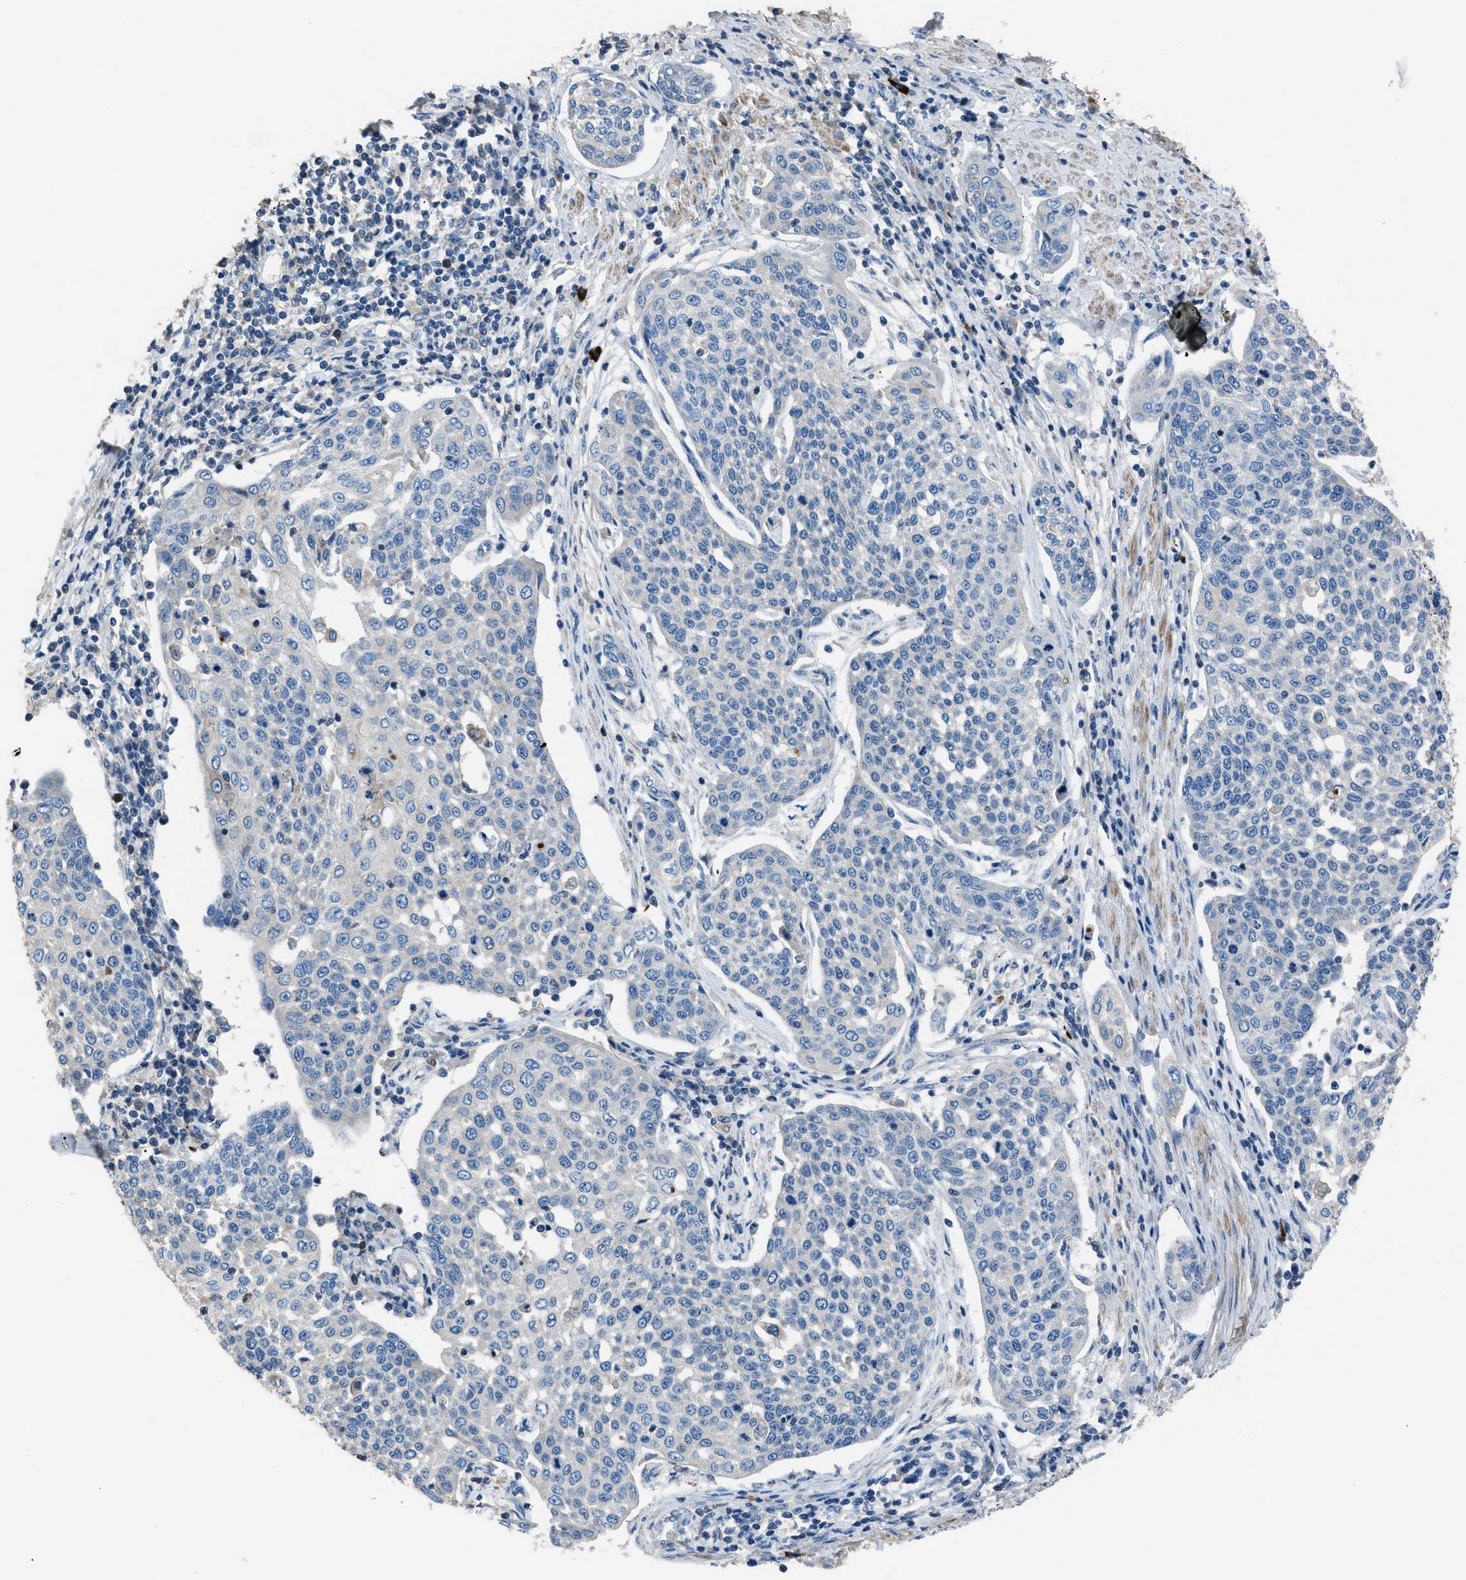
{"staining": {"intensity": "negative", "quantity": "none", "location": "none"}, "tissue": "cervical cancer", "cell_type": "Tumor cells", "image_type": "cancer", "snomed": [{"axis": "morphology", "description": "Squamous cell carcinoma, NOS"}, {"axis": "topography", "description": "Cervix"}], "caption": "Immunohistochemical staining of human cervical cancer (squamous cell carcinoma) shows no significant staining in tumor cells.", "gene": "SGCZ", "patient": {"sex": "female", "age": 34}}